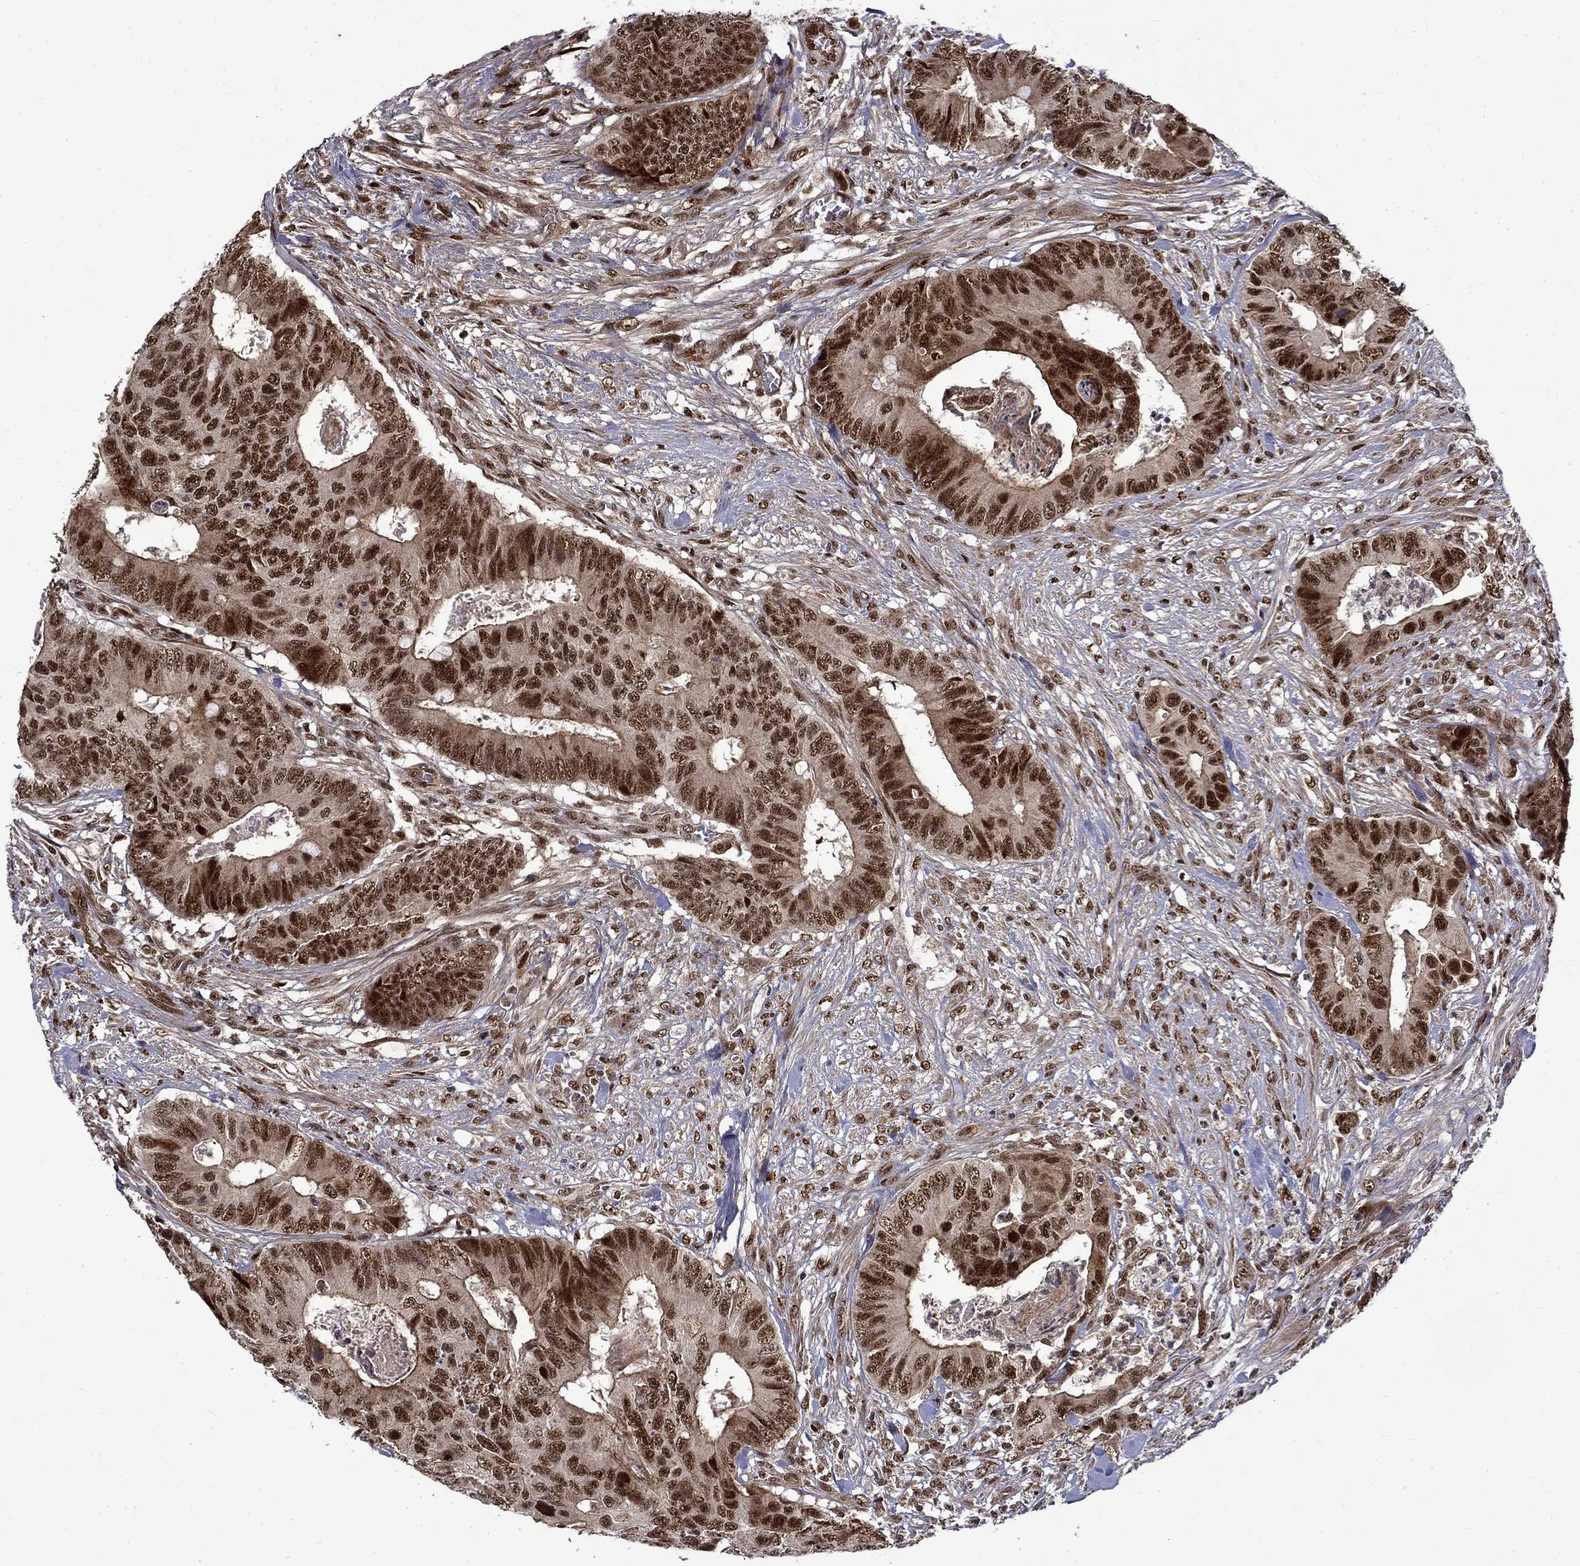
{"staining": {"intensity": "strong", "quantity": ">75%", "location": "cytoplasmic/membranous,nuclear"}, "tissue": "colorectal cancer", "cell_type": "Tumor cells", "image_type": "cancer", "snomed": [{"axis": "morphology", "description": "Adenocarcinoma, NOS"}, {"axis": "topography", "description": "Colon"}], "caption": "A brown stain labels strong cytoplasmic/membranous and nuclear staining of a protein in human colorectal cancer (adenocarcinoma) tumor cells.", "gene": "KPNA3", "patient": {"sex": "male", "age": 84}}